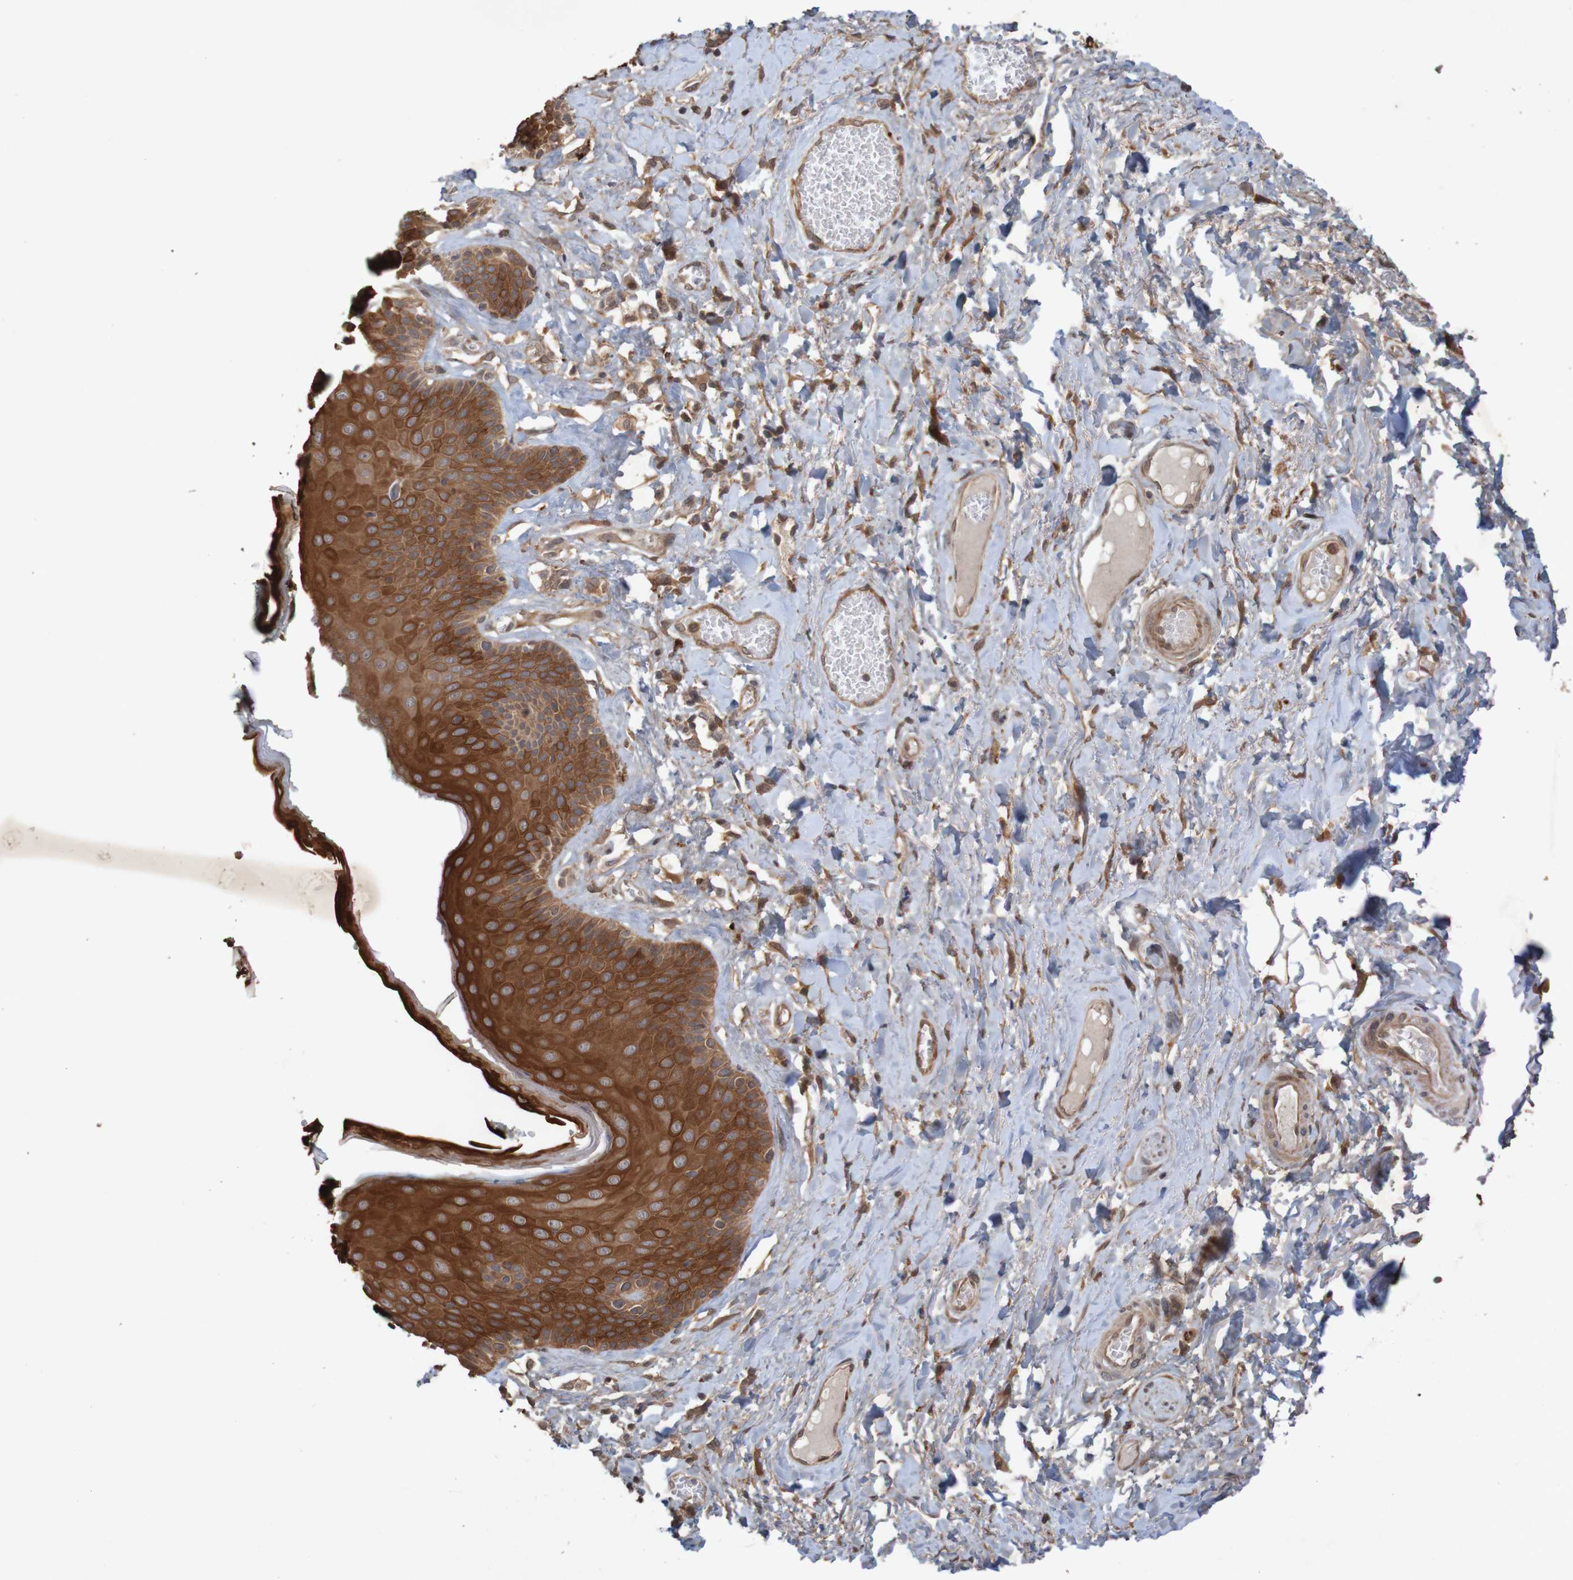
{"staining": {"intensity": "strong", "quantity": ">75%", "location": "cytoplasmic/membranous"}, "tissue": "skin", "cell_type": "Epidermal cells", "image_type": "normal", "snomed": [{"axis": "morphology", "description": "Normal tissue, NOS"}, {"axis": "topography", "description": "Anal"}], "caption": "Immunohistochemical staining of benign human skin shows strong cytoplasmic/membranous protein positivity in approximately >75% of epidermal cells. The protein is shown in brown color, while the nuclei are stained blue.", "gene": "ARHGEF11", "patient": {"sex": "male", "age": 69}}